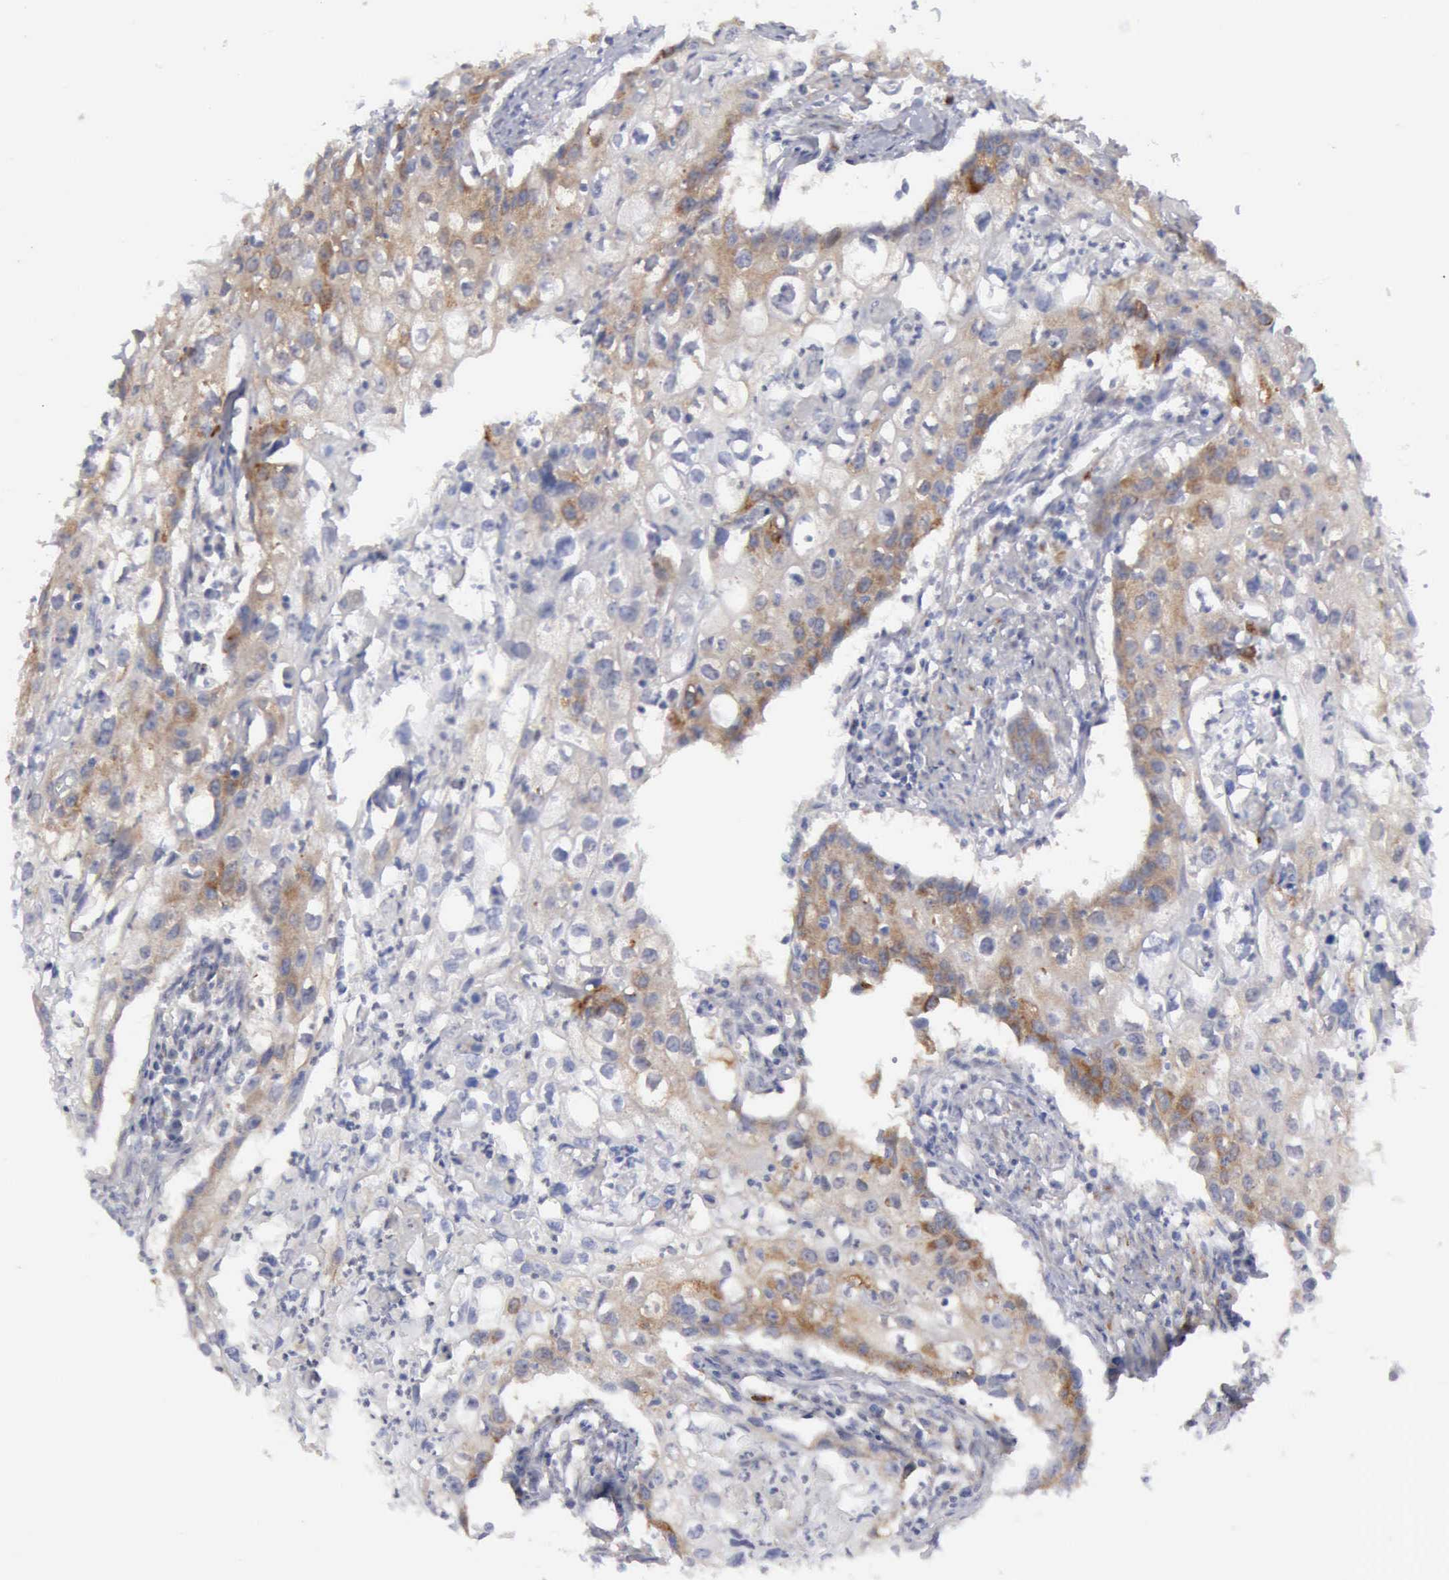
{"staining": {"intensity": "moderate", "quantity": "<25%", "location": "cytoplasmic/membranous"}, "tissue": "urothelial cancer", "cell_type": "Tumor cells", "image_type": "cancer", "snomed": [{"axis": "morphology", "description": "Urothelial carcinoma, High grade"}, {"axis": "topography", "description": "Urinary bladder"}], "caption": "The histopathology image demonstrates immunohistochemical staining of urothelial carcinoma (high-grade). There is moderate cytoplasmic/membranous positivity is seen in approximately <25% of tumor cells.", "gene": "TFRC", "patient": {"sex": "male", "age": 54}}